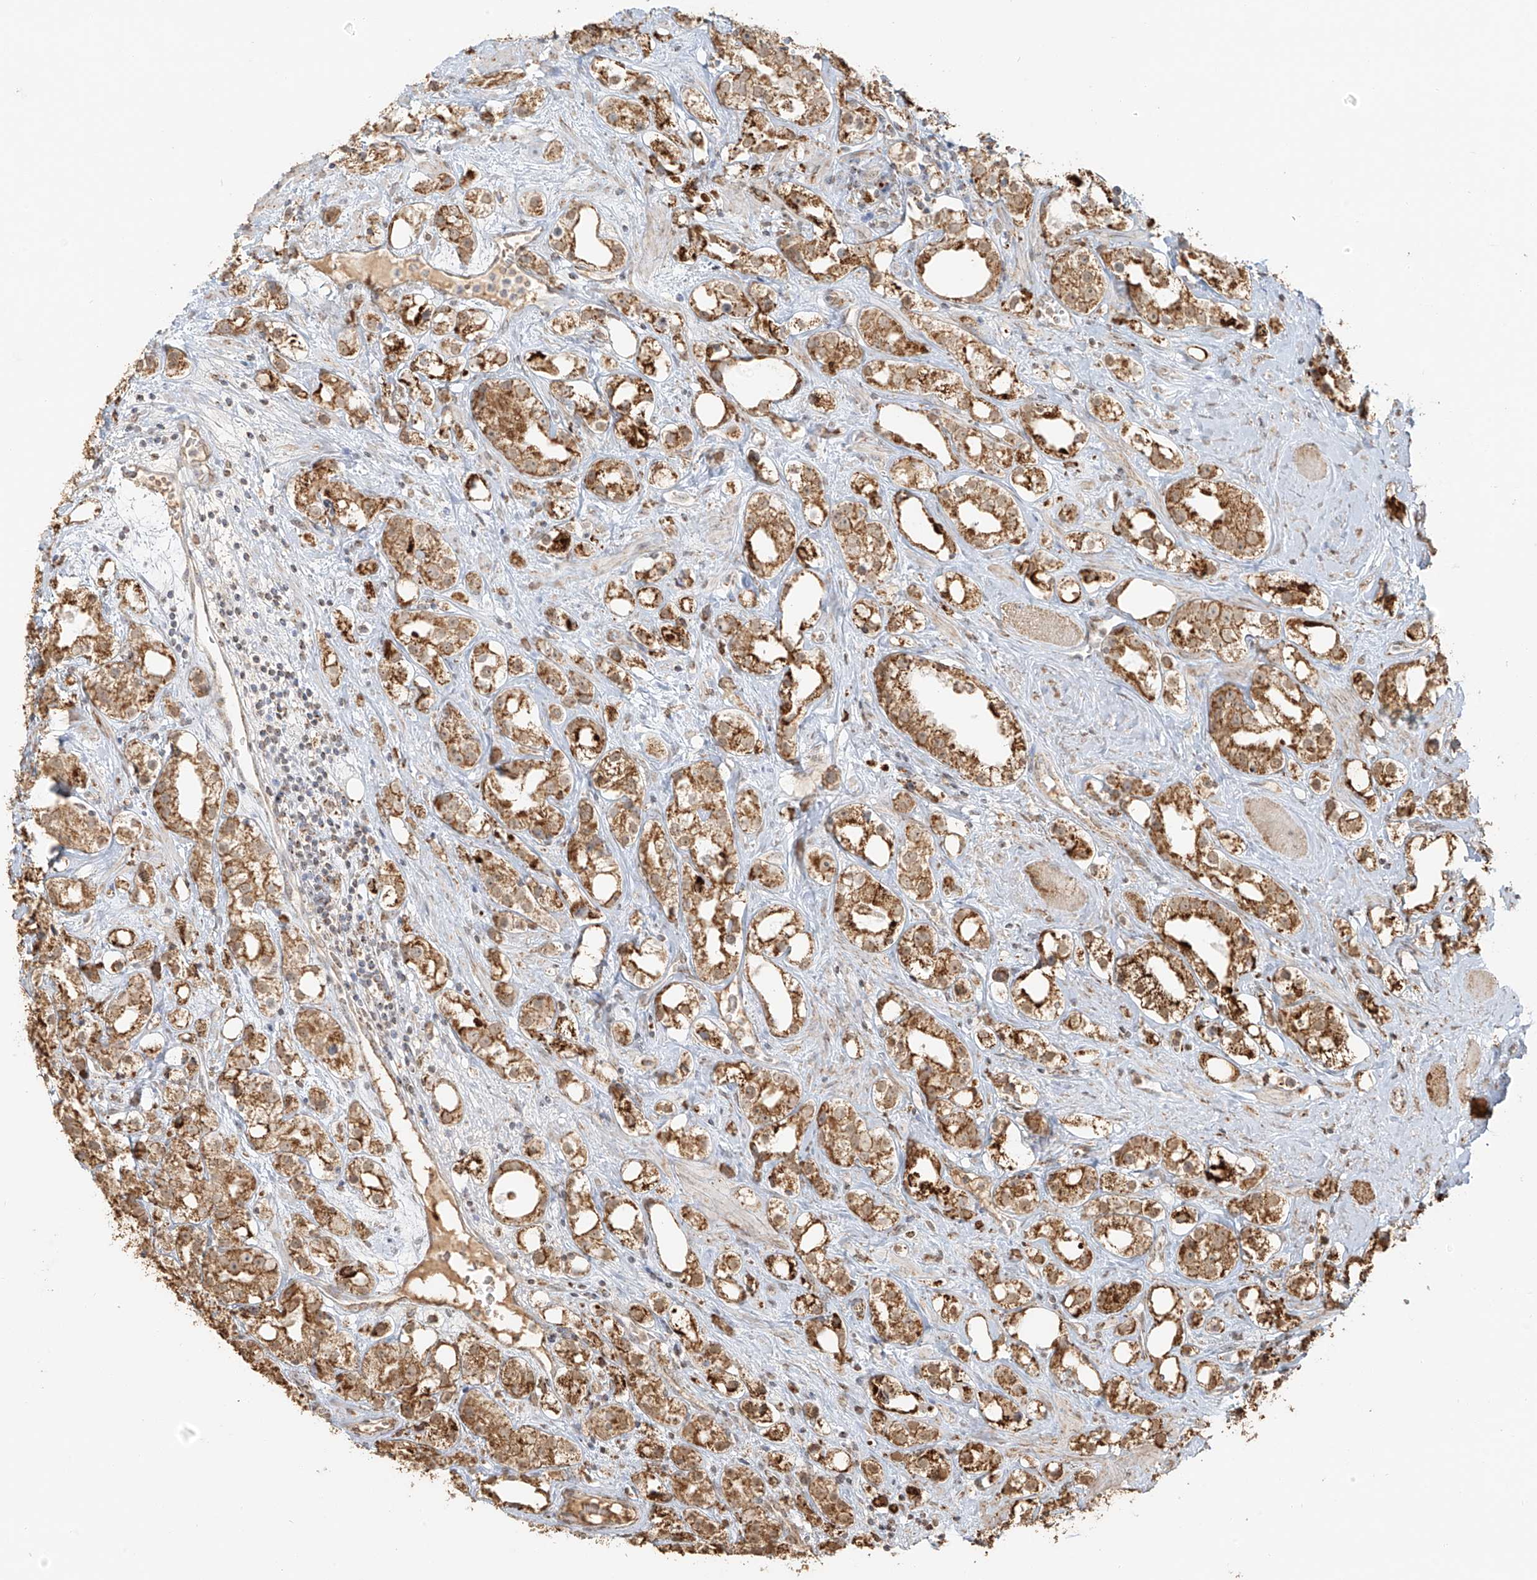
{"staining": {"intensity": "moderate", "quantity": ">75%", "location": "cytoplasmic/membranous"}, "tissue": "prostate cancer", "cell_type": "Tumor cells", "image_type": "cancer", "snomed": [{"axis": "morphology", "description": "Adenocarcinoma, NOS"}, {"axis": "topography", "description": "Prostate"}], "caption": "Immunohistochemistry (IHC) of prostate cancer (adenocarcinoma) shows medium levels of moderate cytoplasmic/membranous expression in approximately >75% of tumor cells.", "gene": "MIPEP", "patient": {"sex": "male", "age": 79}}